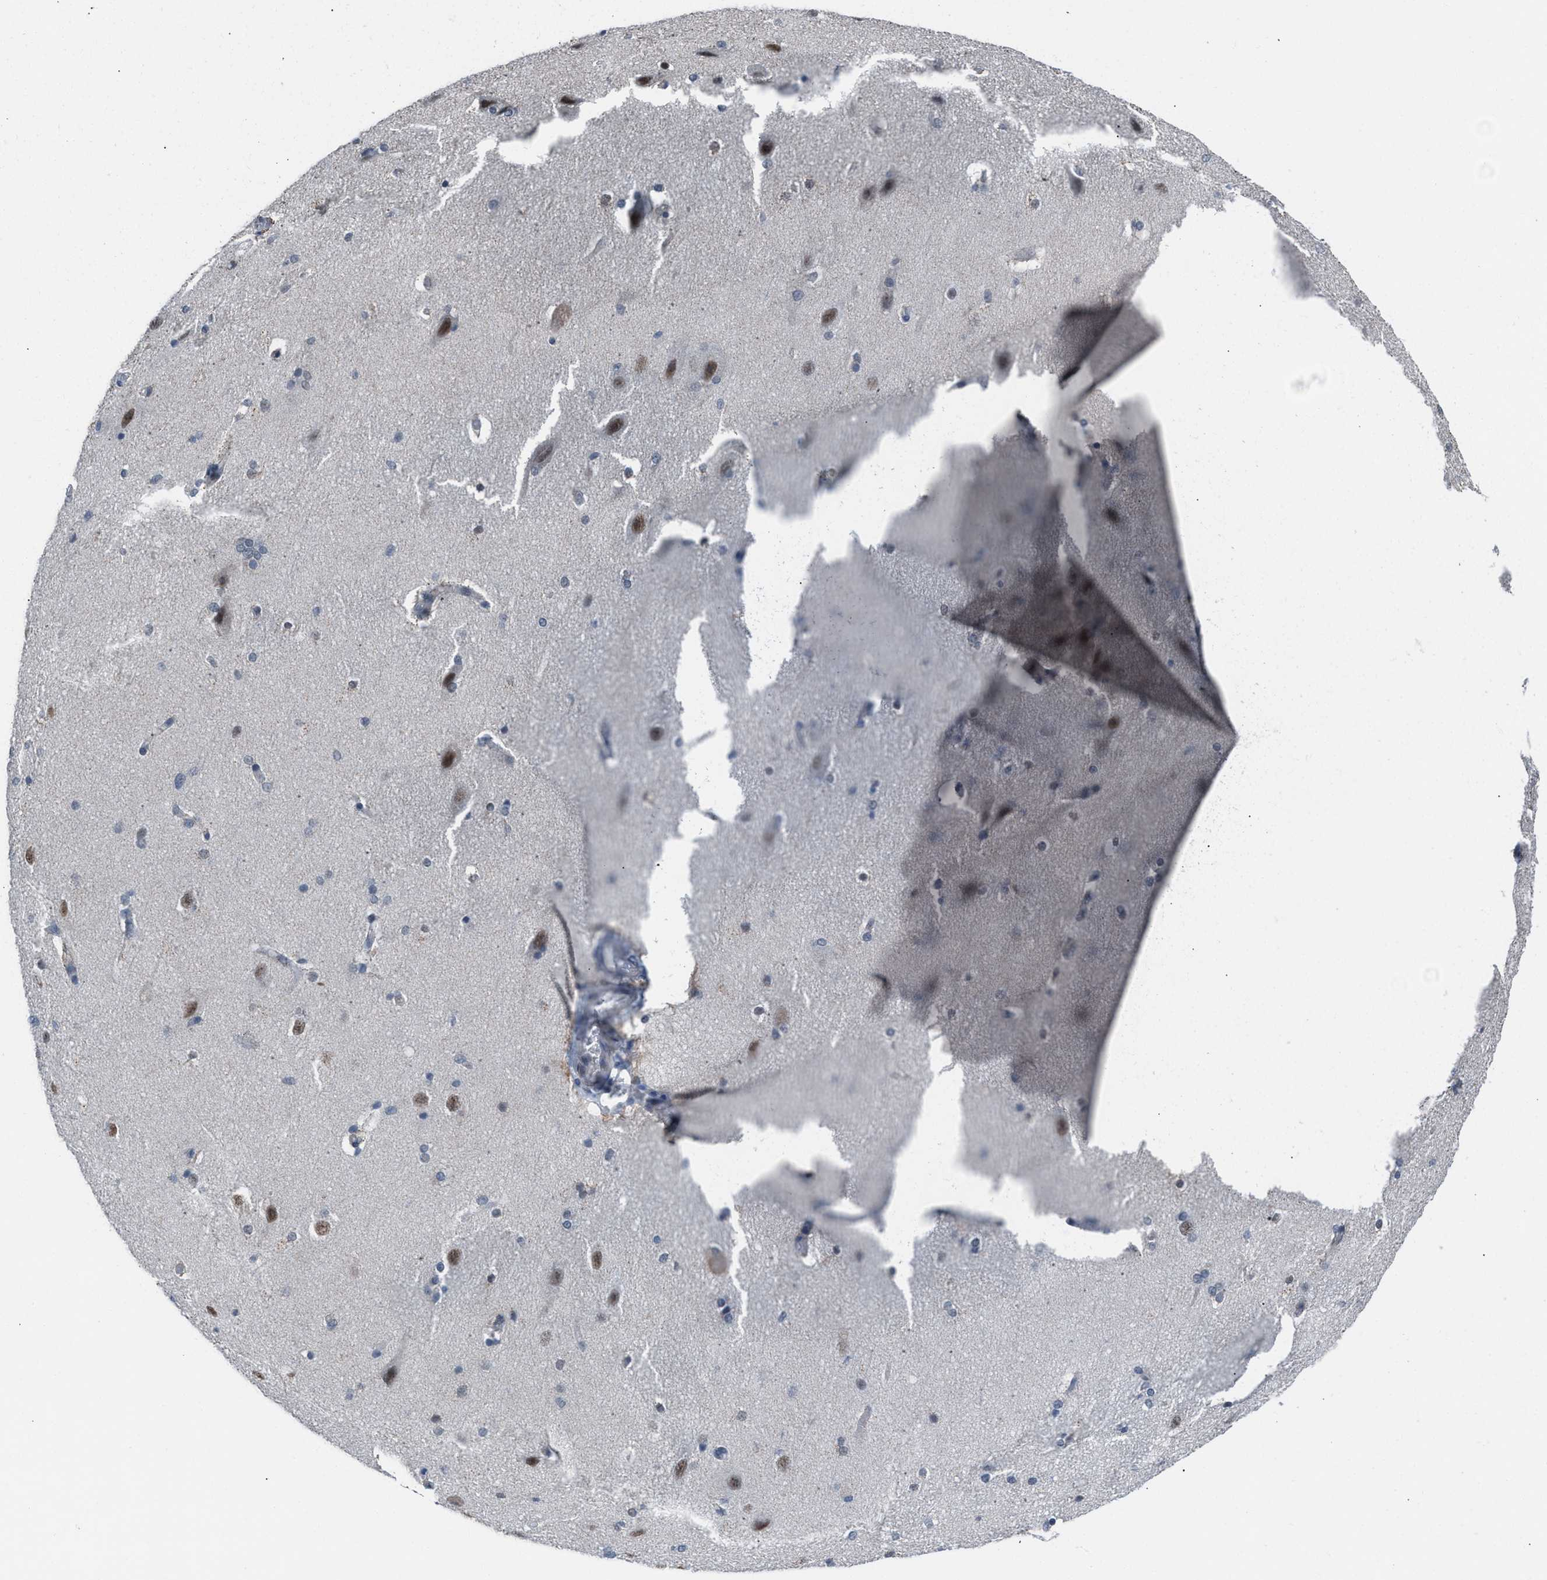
{"staining": {"intensity": "negative", "quantity": "none", "location": "none"}, "tissue": "cerebral cortex", "cell_type": "Endothelial cells", "image_type": "normal", "snomed": [{"axis": "morphology", "description": "Normal tissue, NOS"}, {"axis": "topography", "description": "Cerebral cortex"}, {"axis": "topography", "description": "Hippocampus"}], "caption": "High power microscopy image of an immunohistochemistry (IHC) photomicrograph of normal cerebral cortex, revealing no significant expression in endothelial cells. The staining was performed using DAB (3,3'-diaminobenzidine) to visualize the protein expression in brown, while the nuclei were stained in blue with hematoxylin (Magnification: 20x).", "gene": "ANAPC11", "patient": {"sex": "female", "age": 19}}